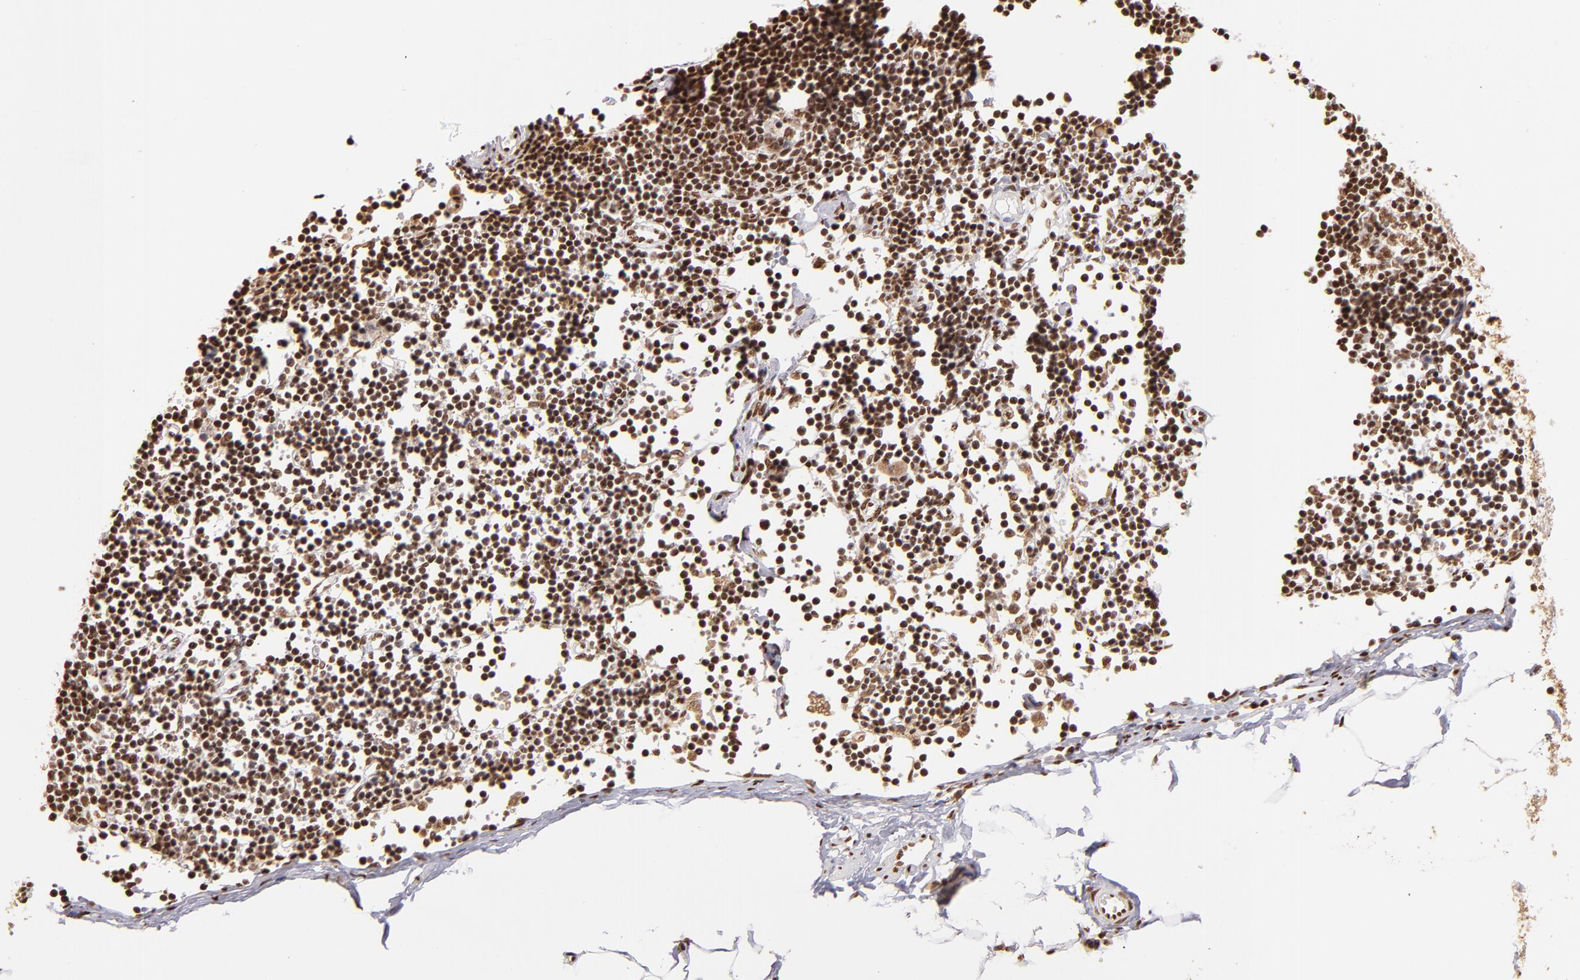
{"staining": {"intensity": "moderate", "quantity": ">75%", "location": "nuclear"}, "tissue": "adipose tissue", "cell_type": "Adipocytes", "image_type": "normal", "snomed": [{"axis": "morphology", "description": "Normal tissue, NOS"}, {"axis": "morphology", "description": "Adenocarcinoma, NOS"}, {"axis": "topography", "description": "Colon"}, {"axis": "topography", "description": "Peripheral nerve tissue"}], "caption": "Adipose tissue stained with immunohistochemistry (IHC) shows moderate nuclear staining in about >75% of adipocytes.", "gene": "SP1", "patient": {"sex": "male", "age": 14}}